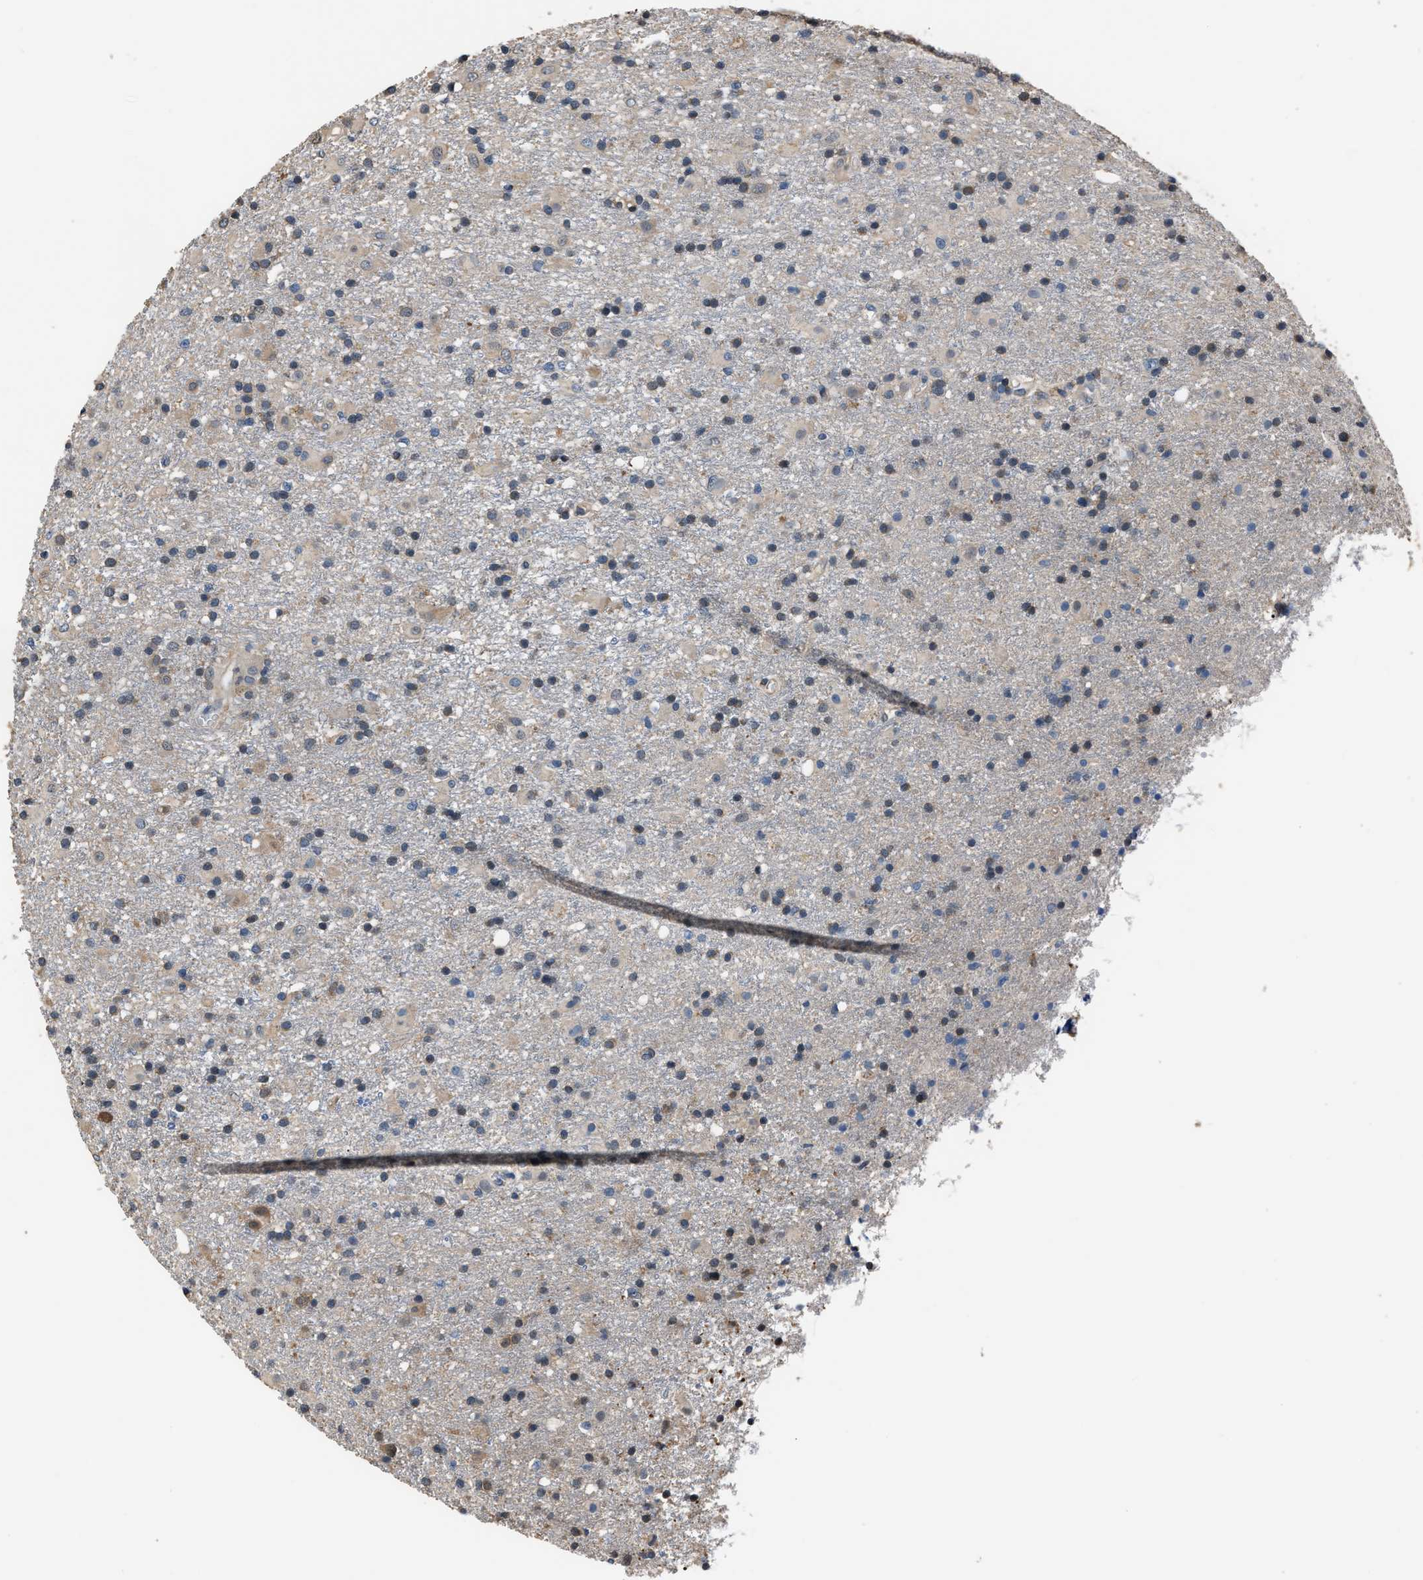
{"staining": {"intensity": "weak", "quantity": "<25%", "location": "cytoplasmic/membranous"}, "tissue": "glioma", "cell_type": "Tumor cells", "image_type": "cancer", "snomed": [{"axis": "morphology", "description": "Glioma, malignant, Low grade"}, {"axis": "topography", "description": "Brain"}], "caption": "Tumor cells are negative for protein expression in human glioma.", "gene": "GSTP1", "patient": {"sex": "male", "age": 65}}